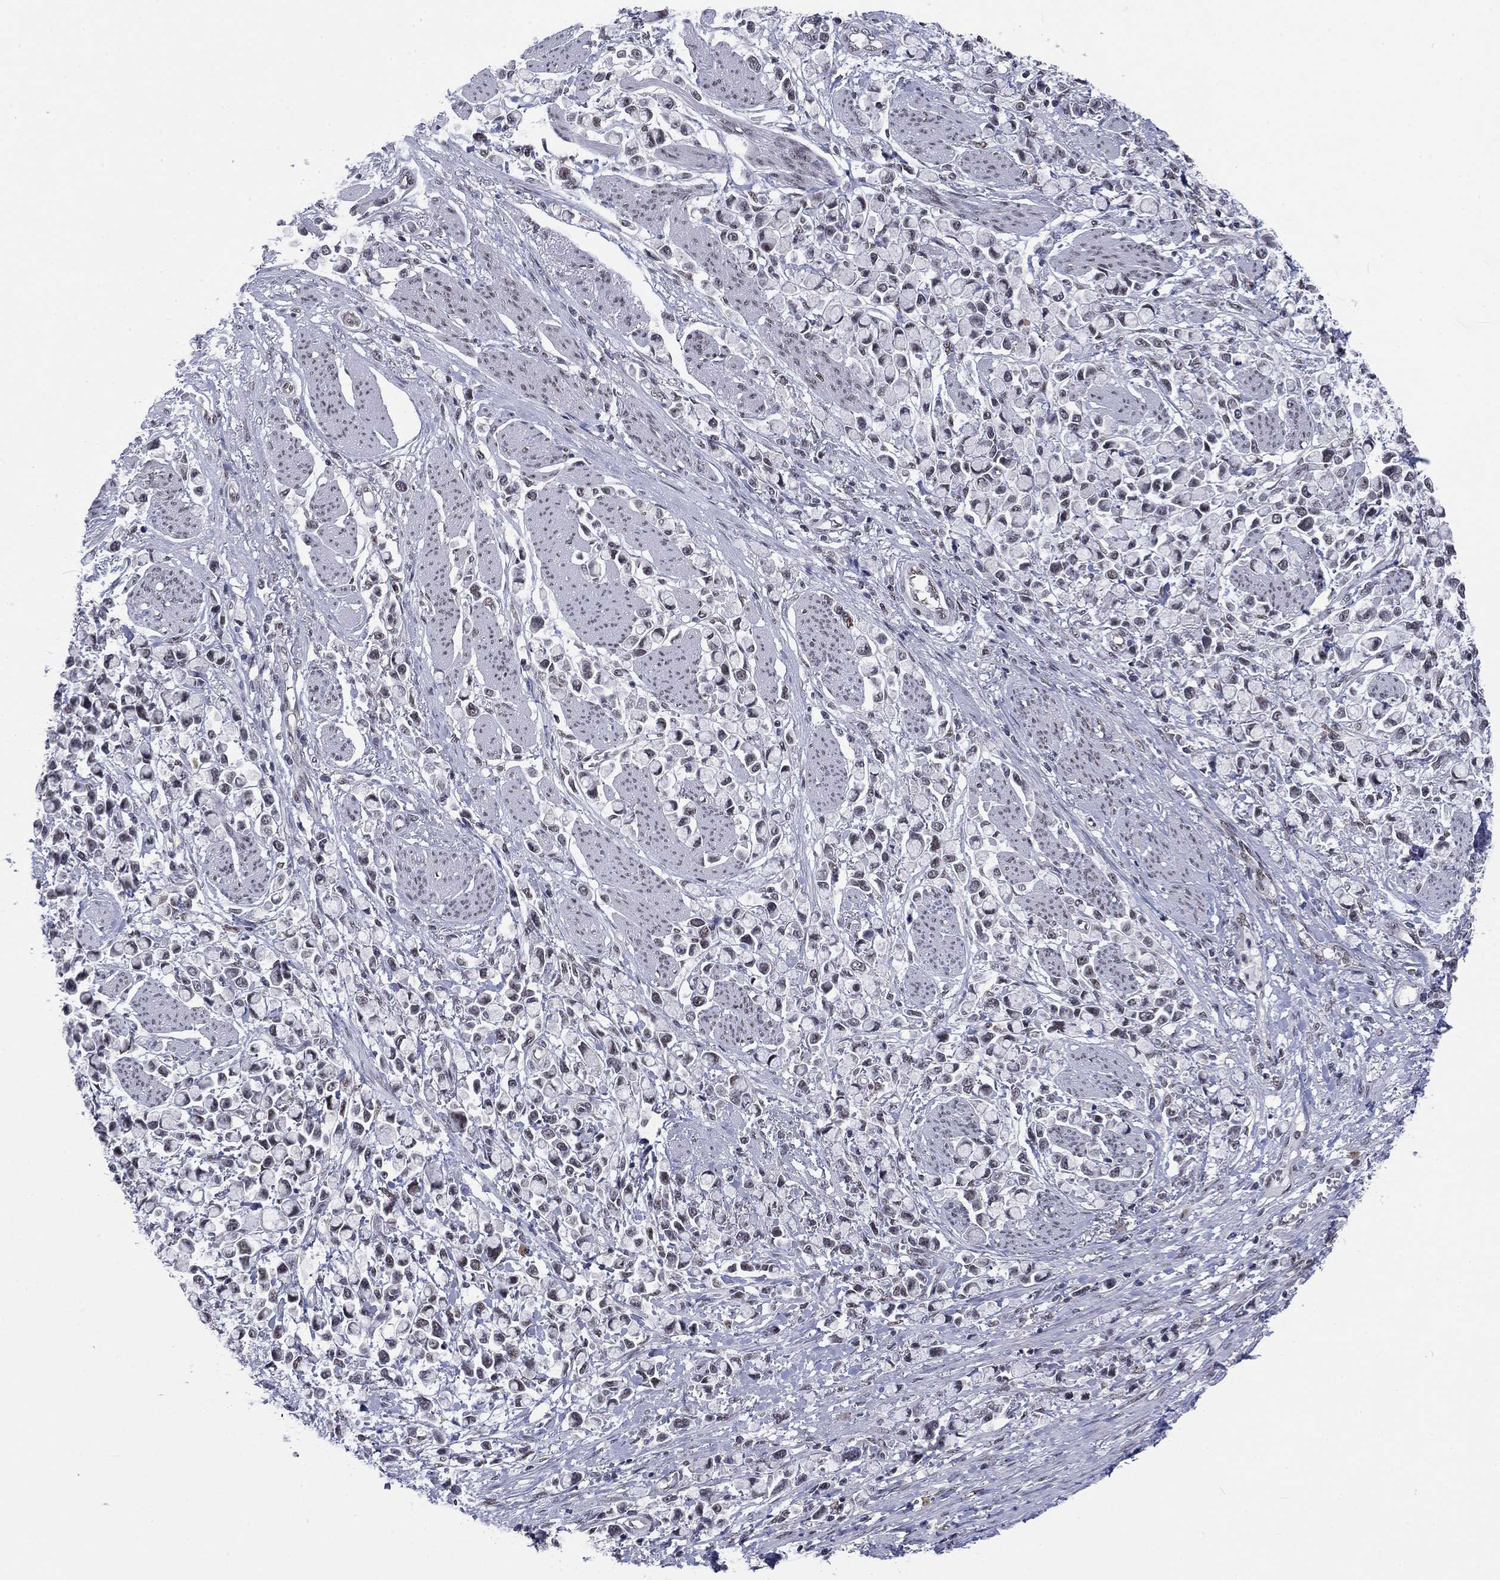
{"staining": {"intensity": "negative", "quantity": "none", "location": "none"}, "tissue": "stomach cancer", "cell_type": "Tumor cells", "image_type": "cancer", "snomed": [{"axis": "morphology", "description": "Adenocarcinoma, NOS"}, {"axis": "topography", "description": "Stomach"}], "caption": "Immunohistochemistry histopathology image of neoplastic tissue: human stomach cancer (adenocarcinoma) stained with DAB (3,3'-diaminobenzidine) exhibits no significant protein staining in tumor cells. (DAB (3,3'-diaminobenzidine) IHC visualized using brightfield microscopy, high magnification).", "gene": "FYTTD1", "patient": {"sex": "female", "age": 81}}